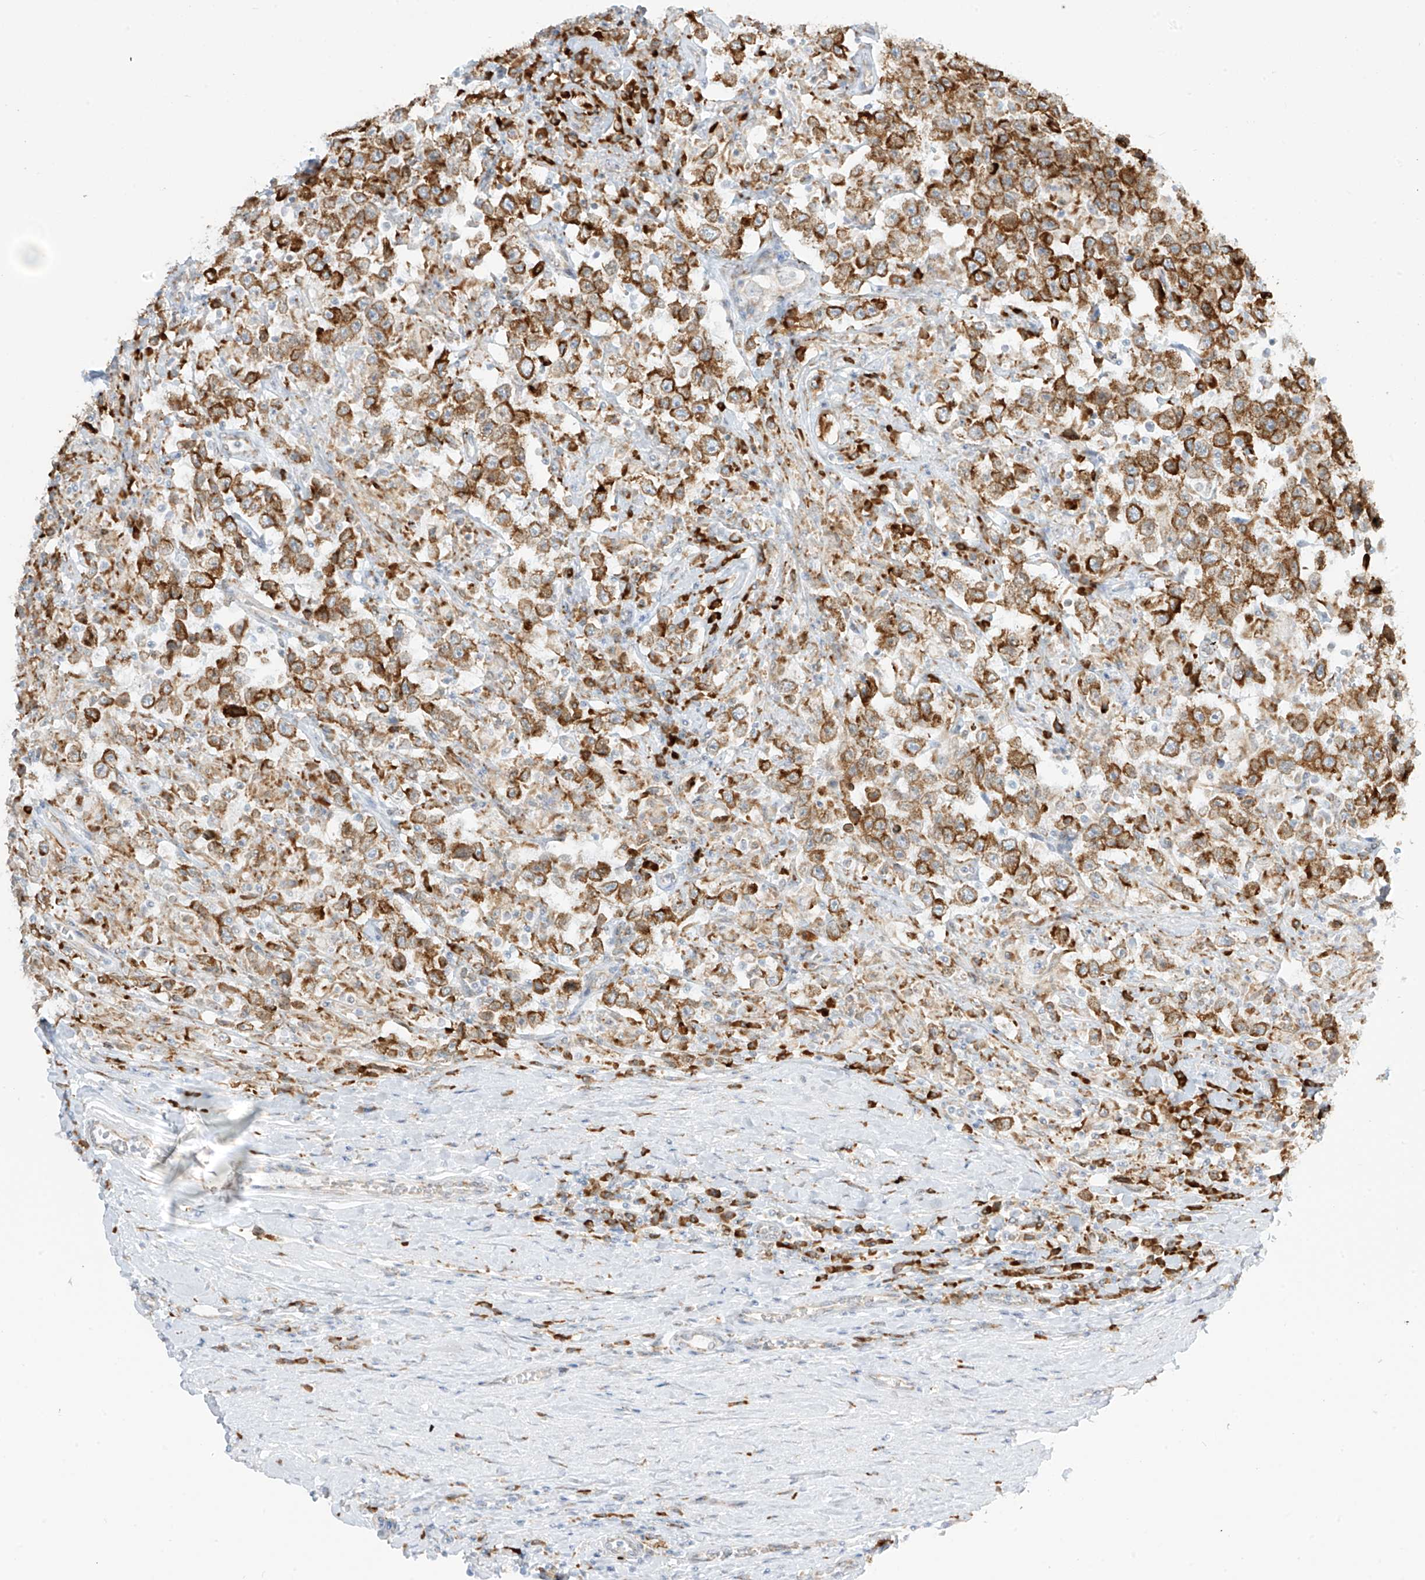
{"staining": {"intensity": "strong", "quantity": ">75%", "location": "cytoplasmic/membranous"}, "tissue": "testis cancer", "cell_type": "Tumor cells", "image_type": "cancer", "snomed": [{"axis": "morphology", "description": "Seminoma, NOS"}, {"axis": "topography", "description": "Testis"}], "caption": "Immunohistochemical staining of testis seminoma displays high levels of strong cytoplasmic/membranous expression in about >75% of tumor cells.", "gene": "LRRC59", "patient": {"sex": "male", "age": 41}}